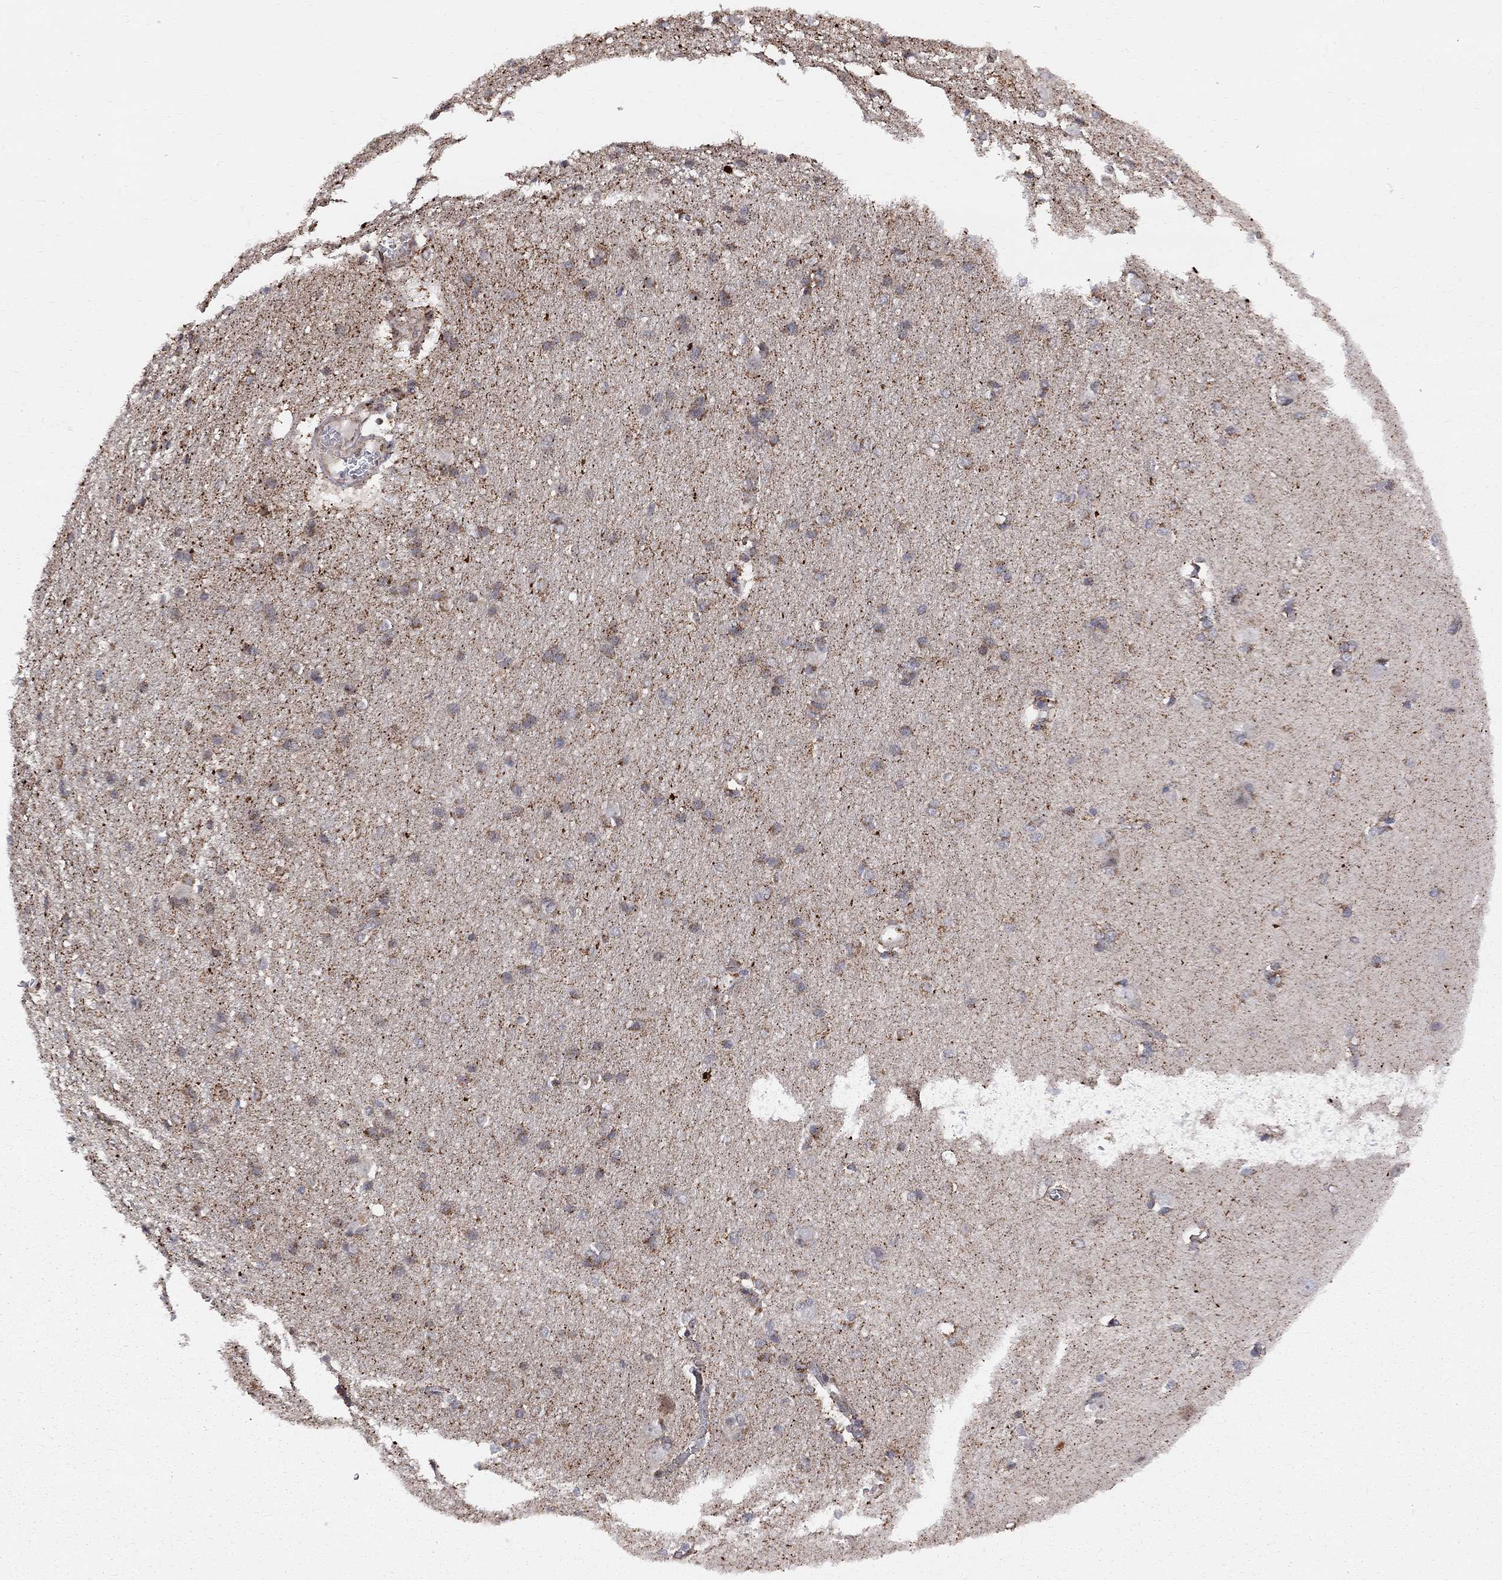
{"staining": {"intensity": "negative", "quantity": "none", "location": "none"}, "tissue": "cerebral cortex", "cell_type": "Endothelial cells", "image_type": "normal", "snomed": [{"axis": "morphology", "description": "Normal tissue, NOS"}, {"axis": "topography", "description": "Cerebral cortex"}], "caption": "High magnification brightfield microscopy of normal cerebral cortex stained with DAB (3,3'-diaminobenzidine) (brown) and counterstained with hematoxylin (blue): endothelial cells show no significant positivity.", "gene": "ELOB", "patient": {"sex": "male", "age": 37}}